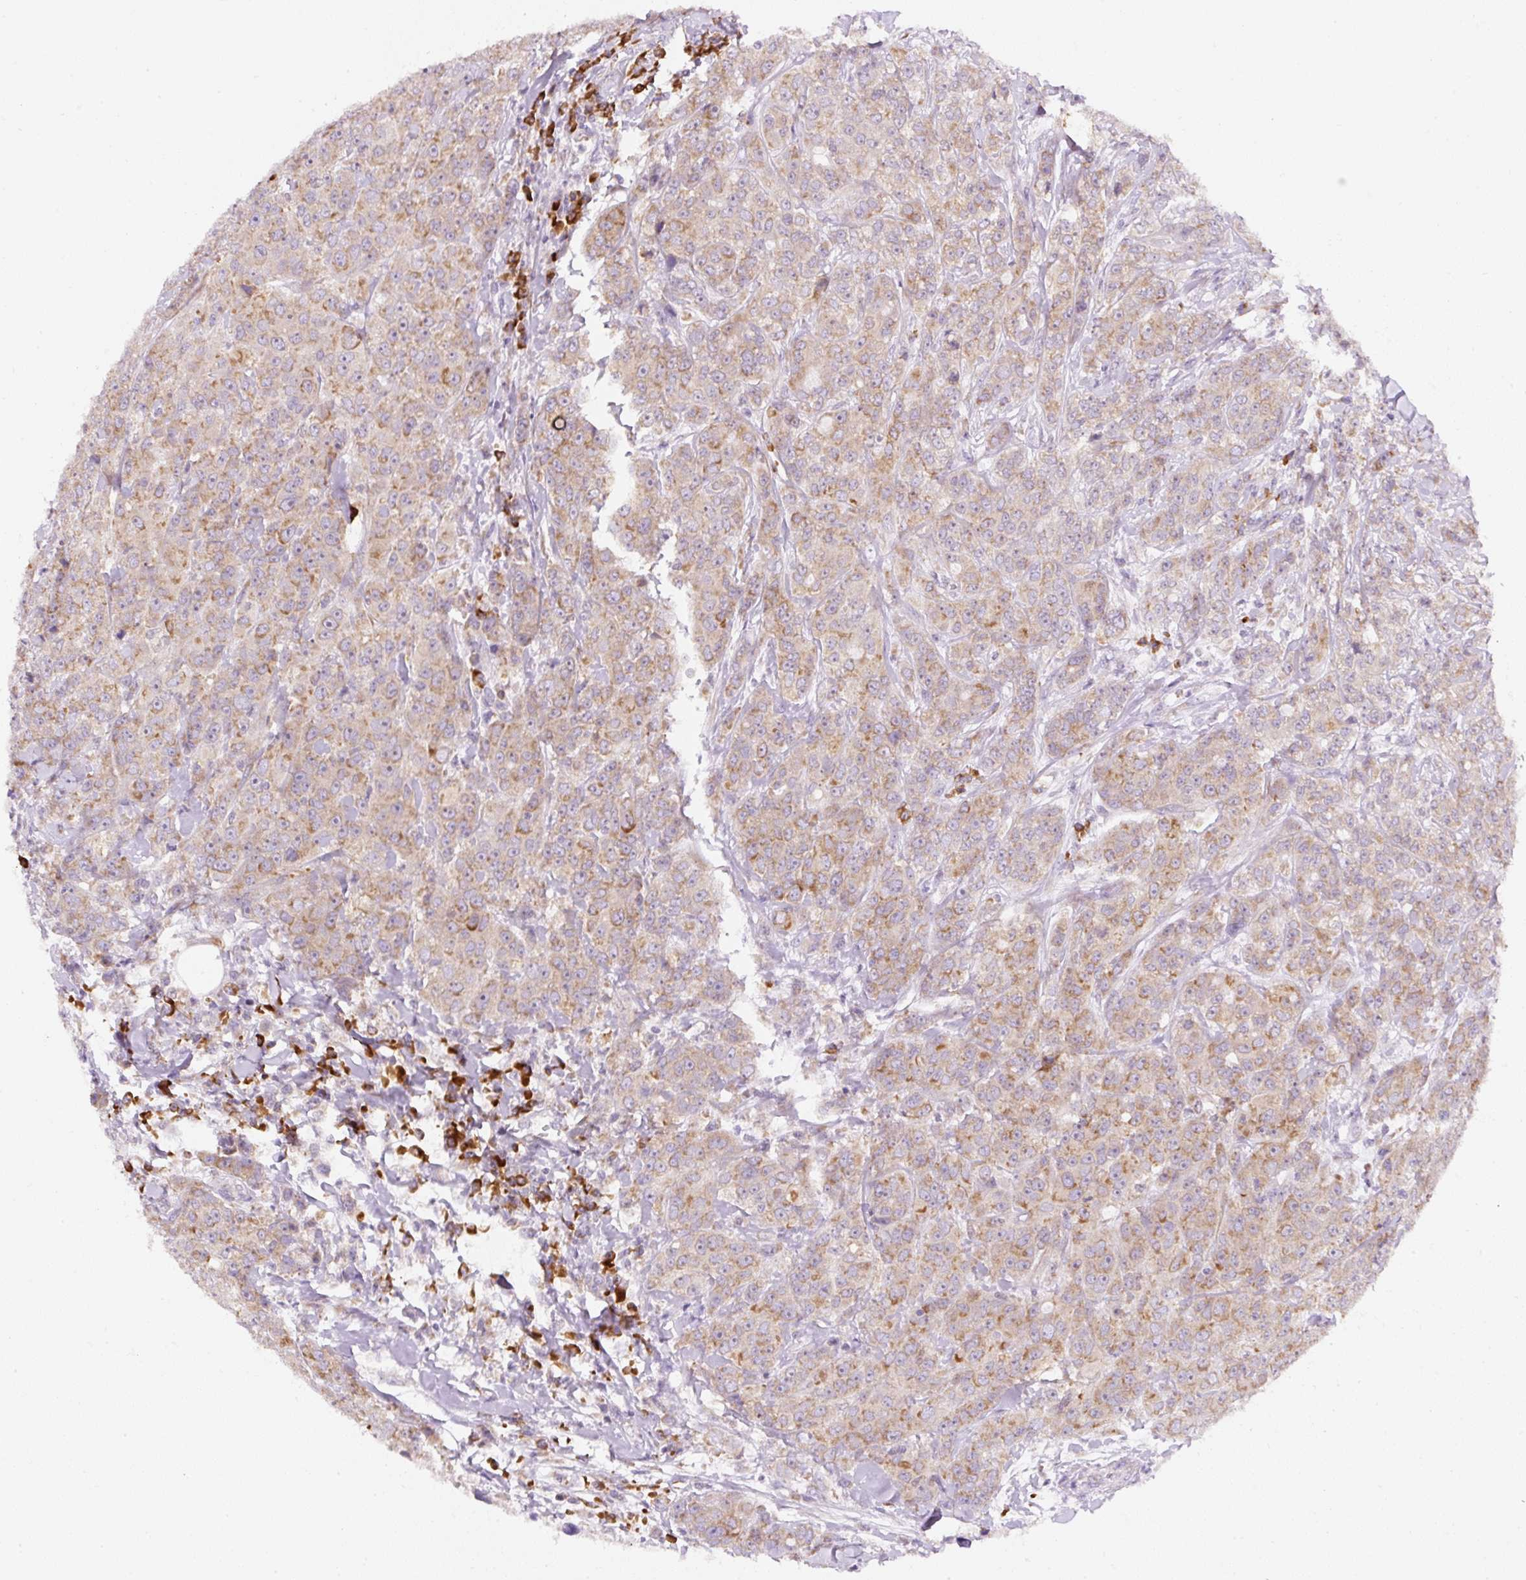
{"staining": {"intensity": "weak", "quantity": ">75%", "location": "cytoplasmic/membranous"}, "tissue": "breast cancer", "cell_type": "Tumor cells", "image_type": "cancer", "snomed": [{"axis": "morphology", "description": "Duct carcinoma"}, {"axis": "topography", "description": "Breast"}], "caption": "Brown immunohistochemical staining in human invasive ductal carcinoma (breast) exhibits weak cytoplasmic/membranous positivity in about >75% of tumor cells. (DAB (3,3'-diaminobenzidine) = brown stain, brightfield microscopy at high magnification).", "gene": "DDOST", "patient": {"sex": "female", "age": 43}}